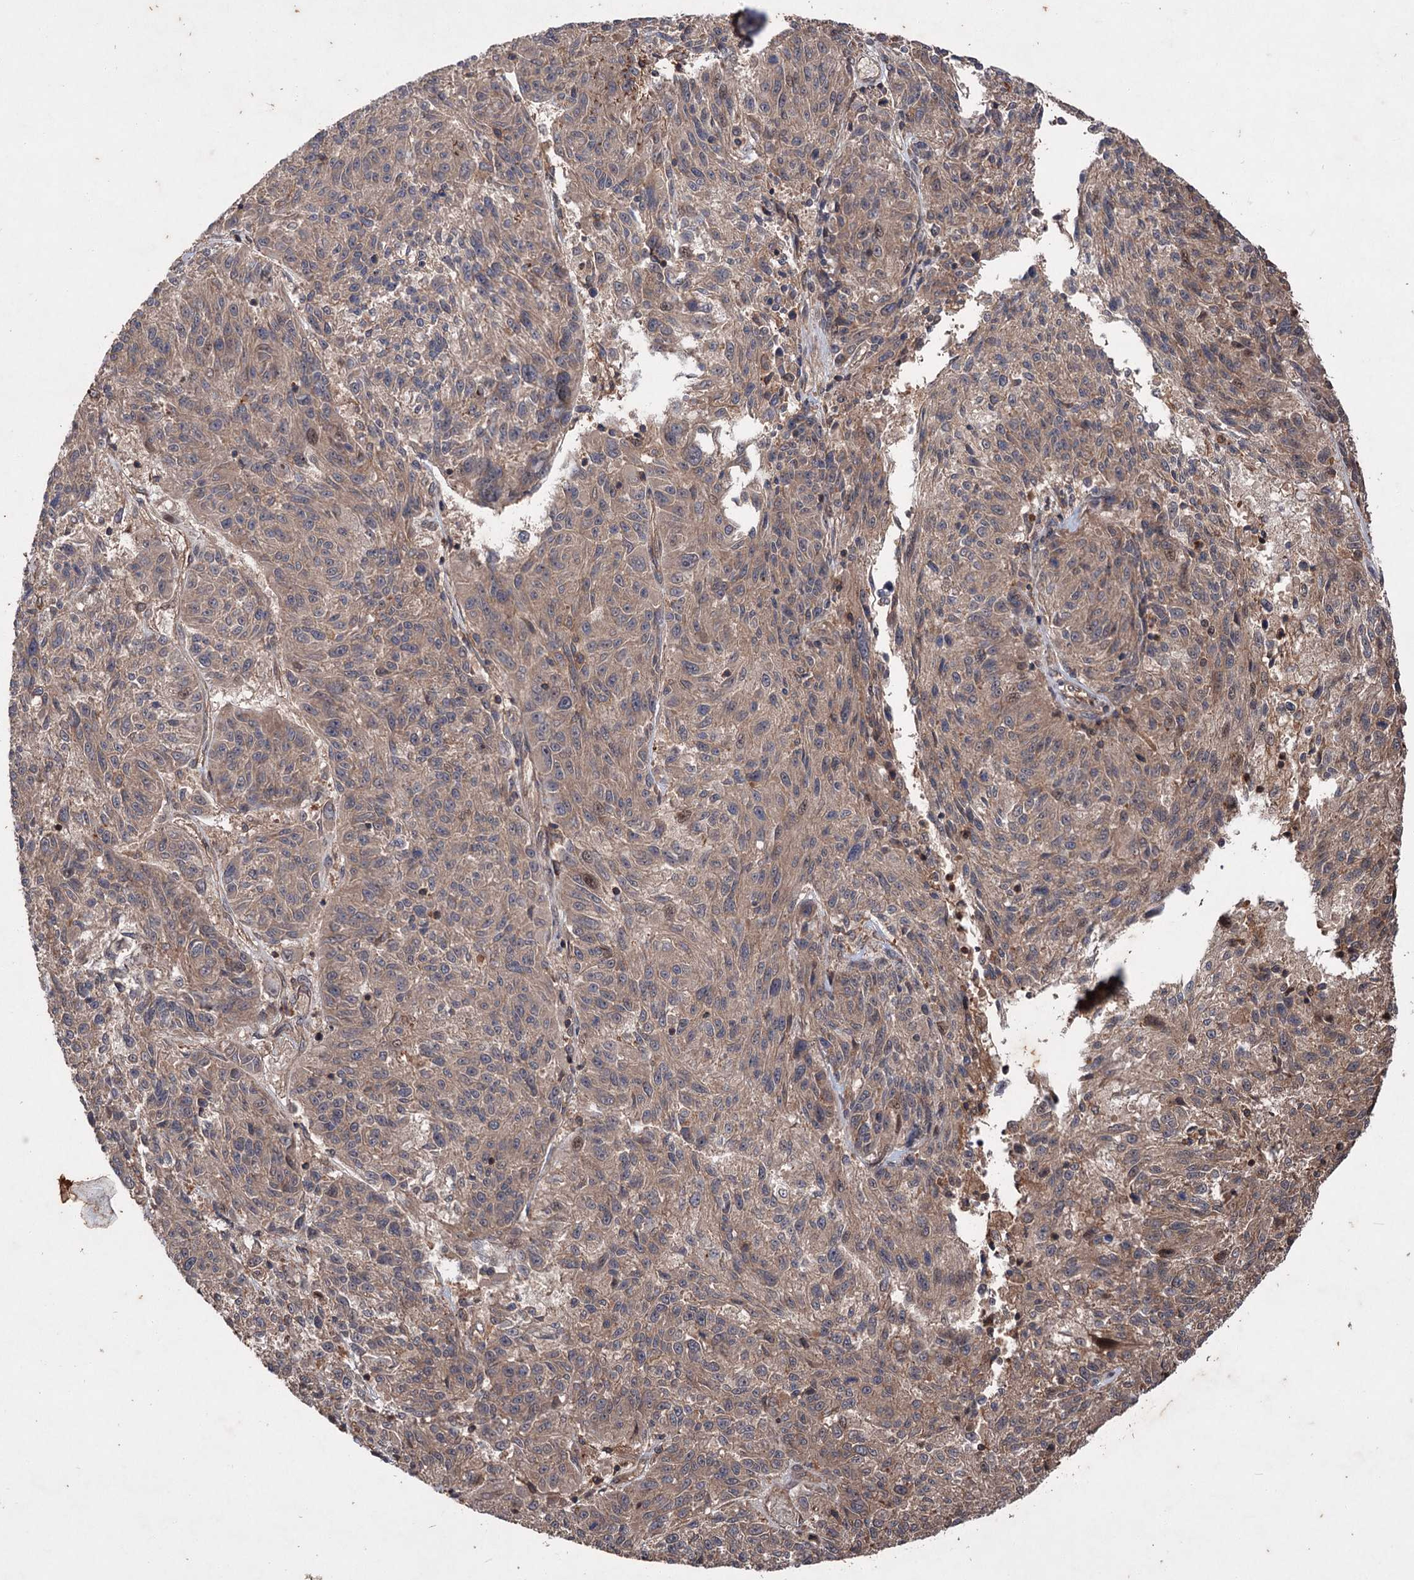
{"staining": {"intensity": "weak", "quantity": ">75%", "location": "cytoplasmic/membranous"}, "tissue": "melanoma", "cell_type": "Tumor cells", "image_type": "cancer", "snomed": [{"axis": "morphology", "description": "Malignant melanoma, NOS"}, {"axis": "topography", "description": "Skin"}], "caption": "High-power microscopy captured an IHC micrograph of malignant melanoma, revealing weak cytoplasmic/membranous expression in approximately >75% of tumor cells.", "gene": "ADK", "patient": {"sex": "male", "age": 53}}